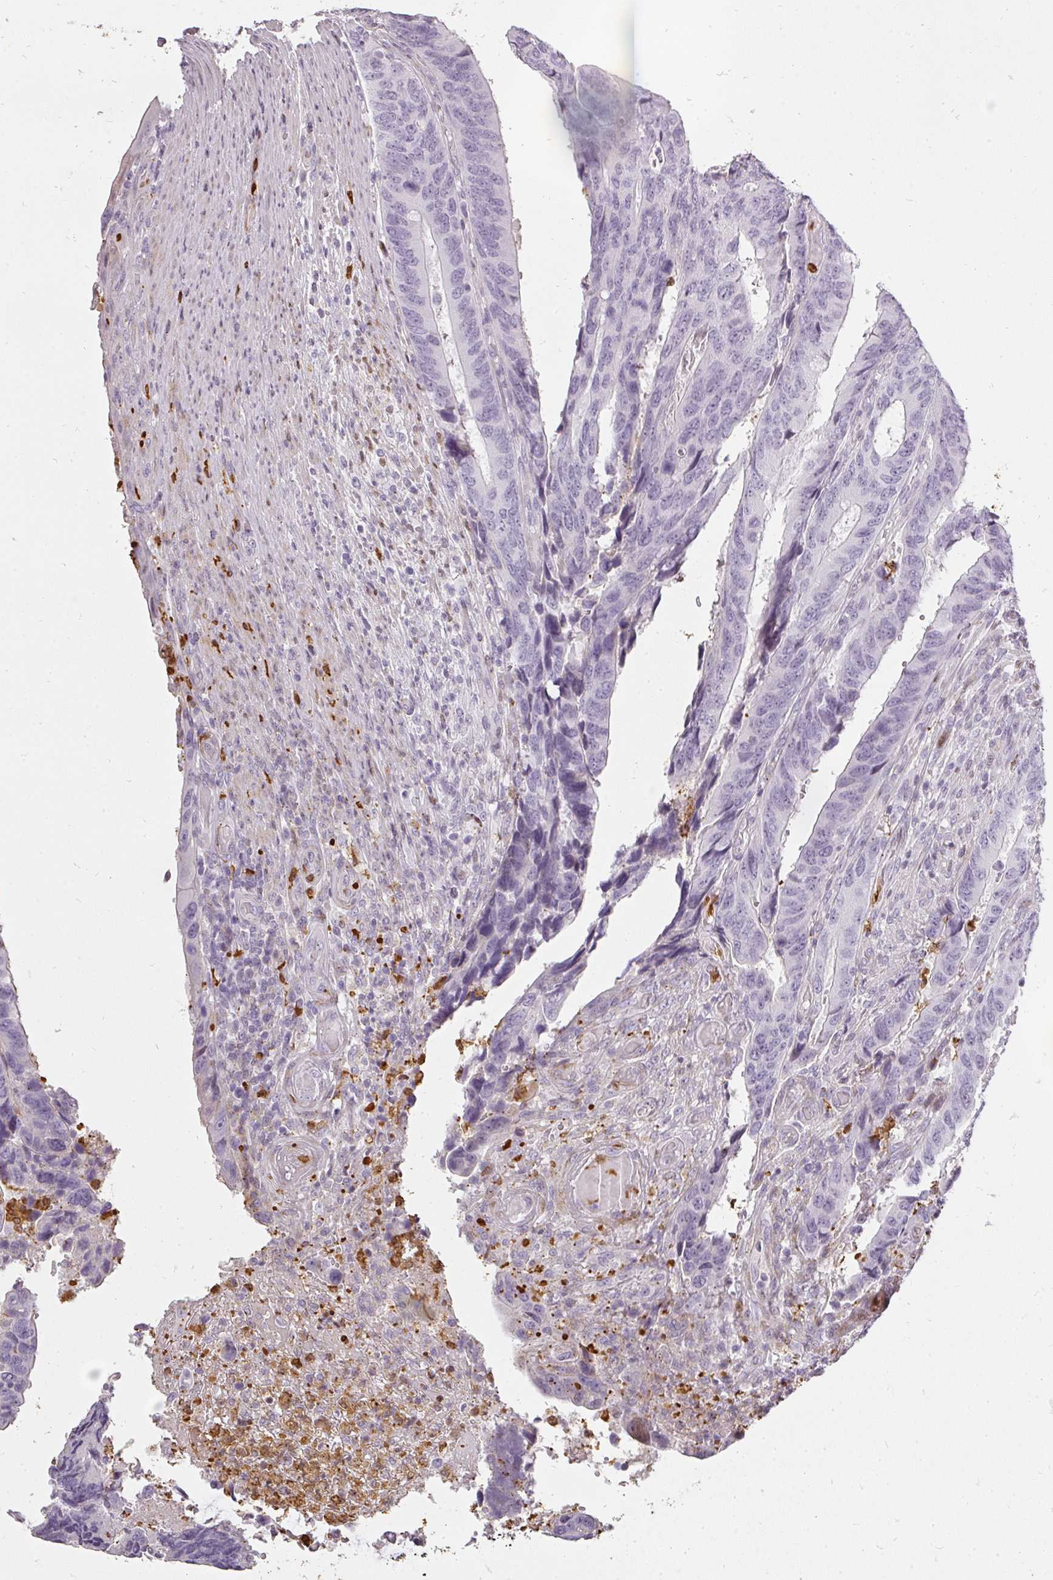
{"staining": {"intensity": "negative", "quantity": "none", "location": "none"}, "tissue": "colorectal cancer", "cell_type": "Tumor cells", "image_type": "cancer", "snomed": [{"axis": "morphology", "description": "Adenocarcinoma, NOS"}, {"axis": "topography", "description": "Colon"}], "caption": "Adenocarcinoma (colorectal) was stained to show a protein in brown. There is no significant staining in tumor cells. (Immunohistochemistry, brightfield microscopy, high magnification).", "gene": "BIK", "patient": {"sex": "male", "age": 87}}